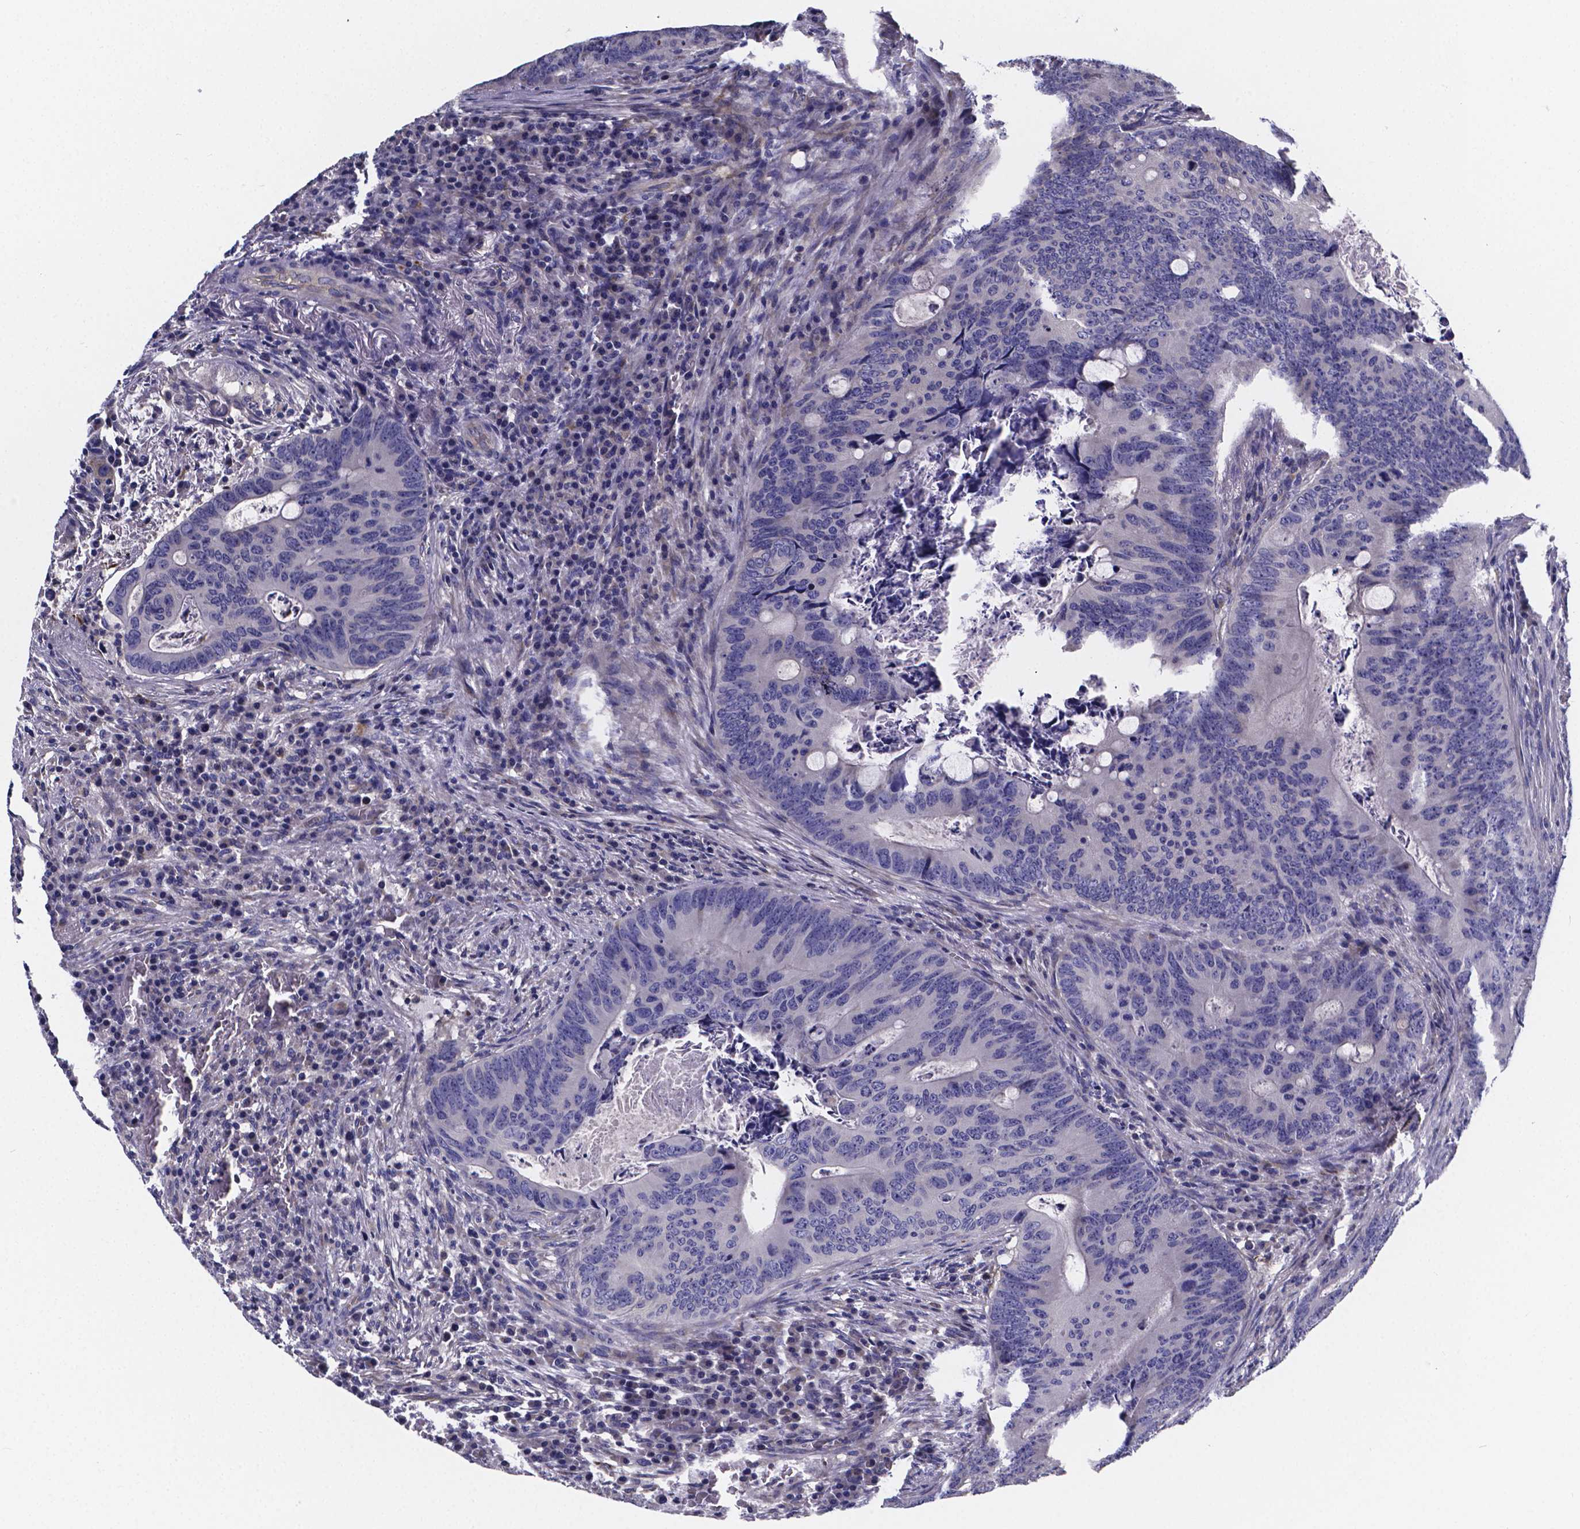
{"staining": {"intensity": "negative", "quantity": "none", "location": "none"}, "tissue": "colorectal cancer", "cell_type": "Tumor cells", "image_type": "cancer", "snomed": [{"axis": "morphology", "description": "Adenocarcinoma, NOS"}, {"axis": "topography", "description": "Colon"}], "caption": "An image of colorectal adenocarcinoma stained for a protein displays no brown staining in tumor cells.", "gene": "SFRP4", "patient": {"sex": "female", "age": 74}}